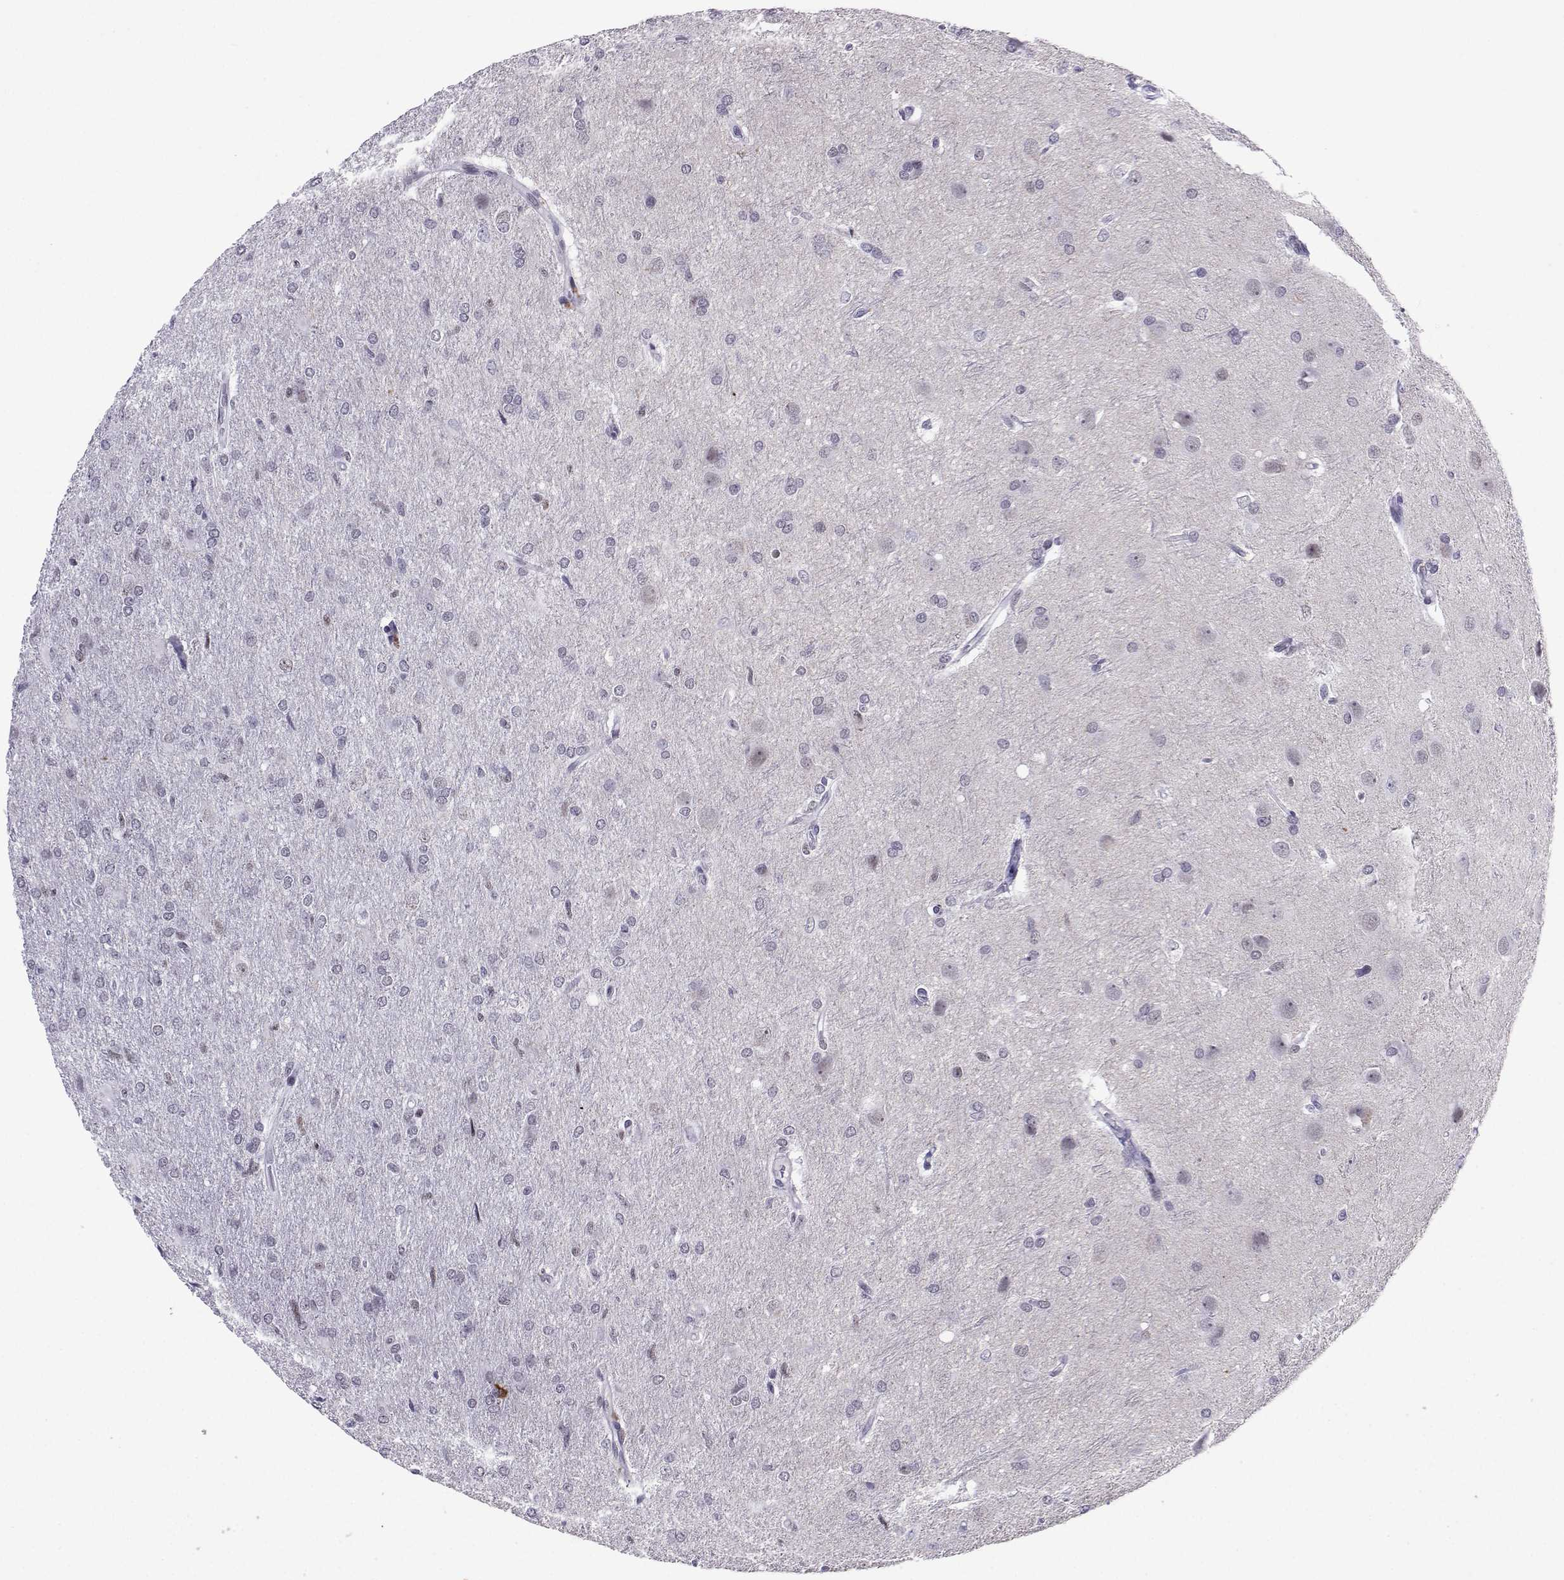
{"staining": {"intensity": "negative", "quantity": "none", "location": "none"}, "tissue": "glioma", "cell_type": "Tumor cells", "image_type": "cancer", "snomed": [{"axis": "morphology", "description": "Glioma, malignant, High grade"}, {"axis": "topography", "description": "Brain"}], "caption": "Tumor cells are negative for protein expression in human malignant glioma (high-grade). Brightfield microscopy of IHC stained with DAB (3,3'-diaminobenzidine) (brown) and hematoxylin (blue), captured at high magnification.", "gene": "LORICRIN", "patient": {"sex": "male", "age": 68}}